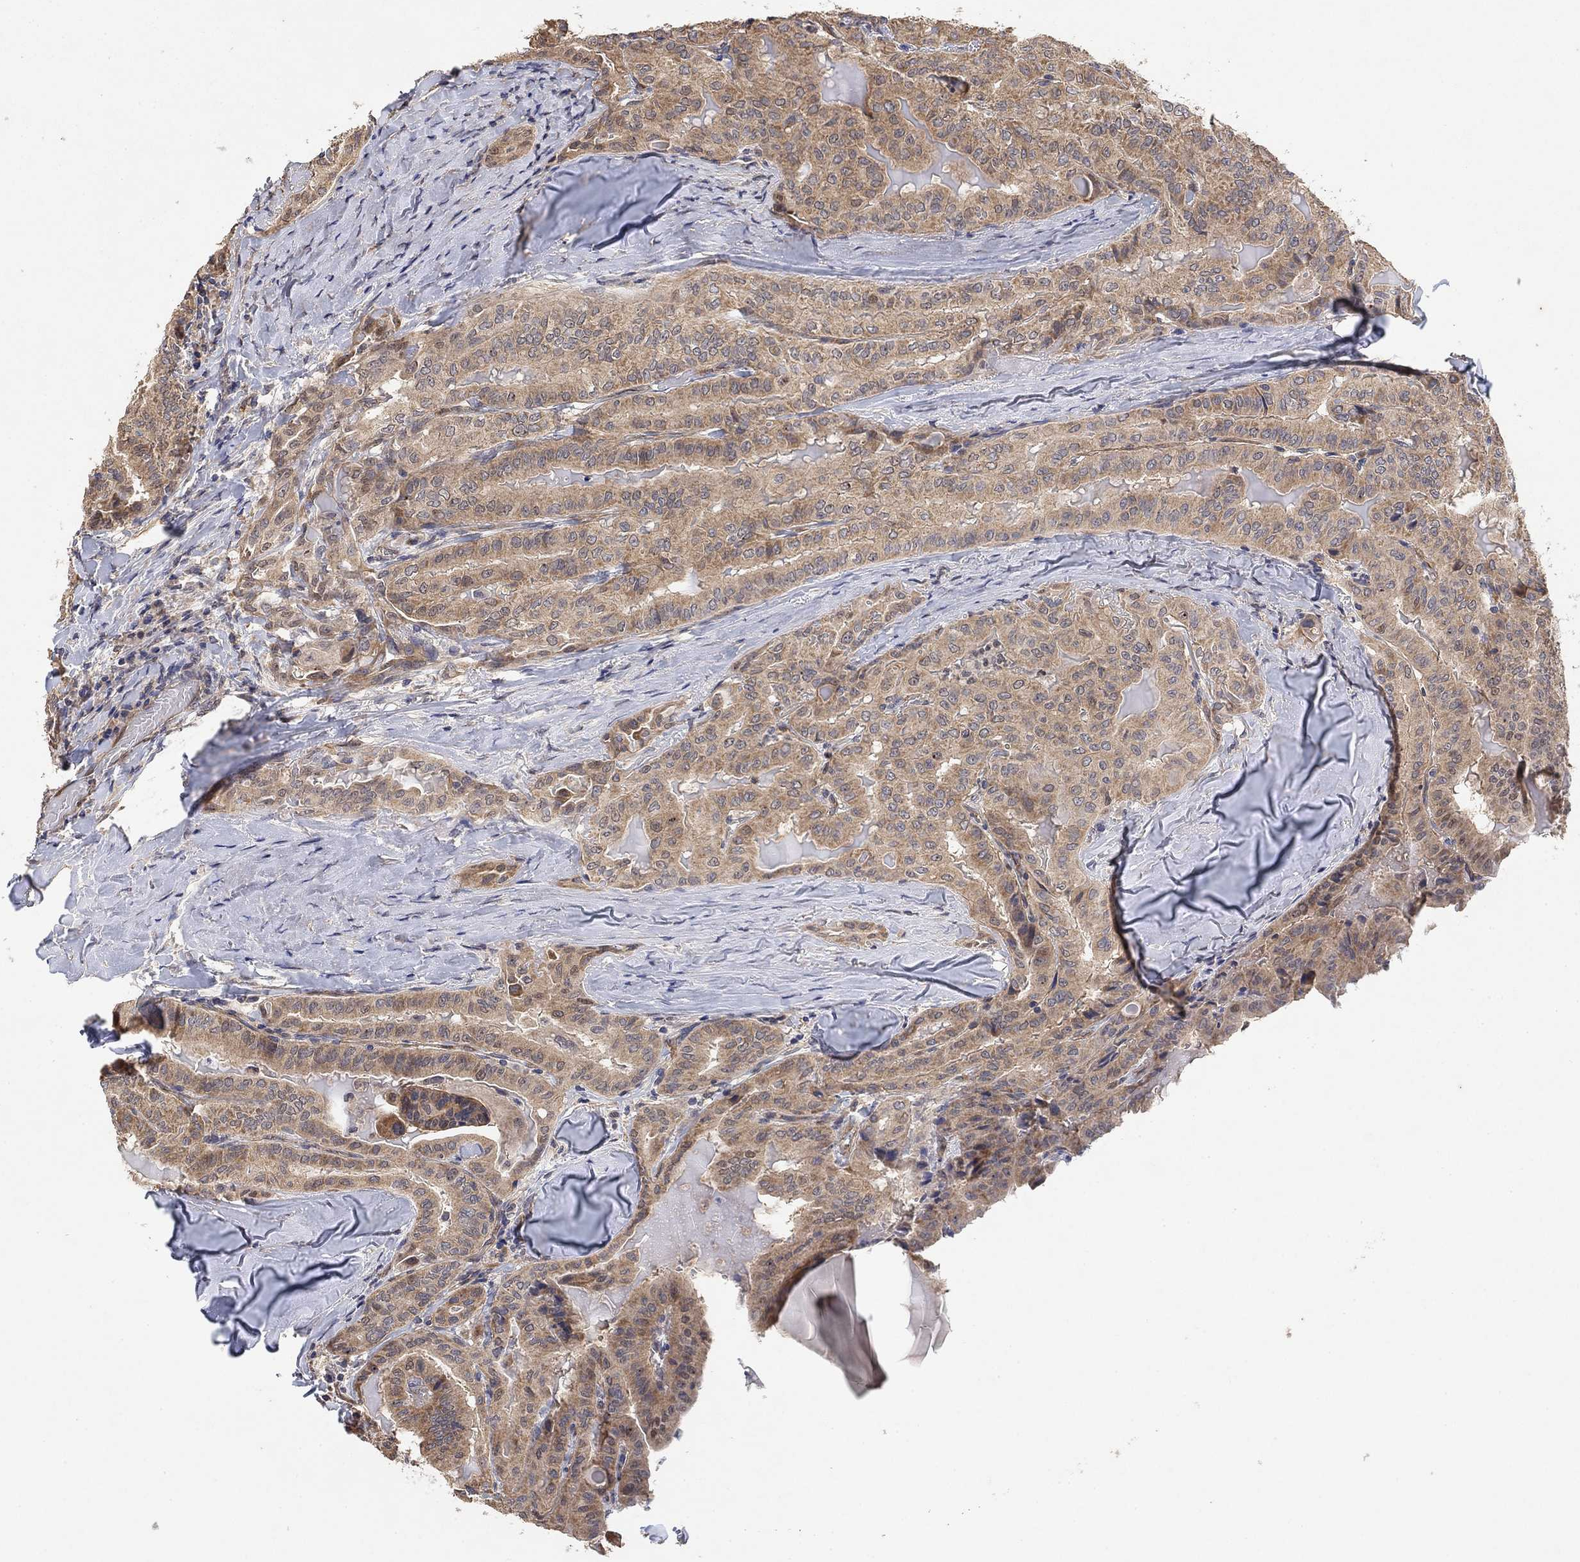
{"staining": {"intensity": "weak", "quantity": ">75%", "location": "cytoplasmic/membranous"}, "tissue": "thyroid cancer", "cell_type": "Tumor cells", "image_type": "cancer", "snomed": [{"axis": "morphology", "description": "Papillary adenocarcinoma, NOS"}, {"axis": "topography", "description": "Thyroid gland"}], "caption": "DAB (3,3'-diaminobenzidine) immunohistochemical staining of human papillary adenocarcinoma (thyroid) reveals weak cytoplasmic/membranous protein staining in approximately >75% of tumor cells.", "gene": "MCUR1", "patient": {"sex": "female", "age": 68}}